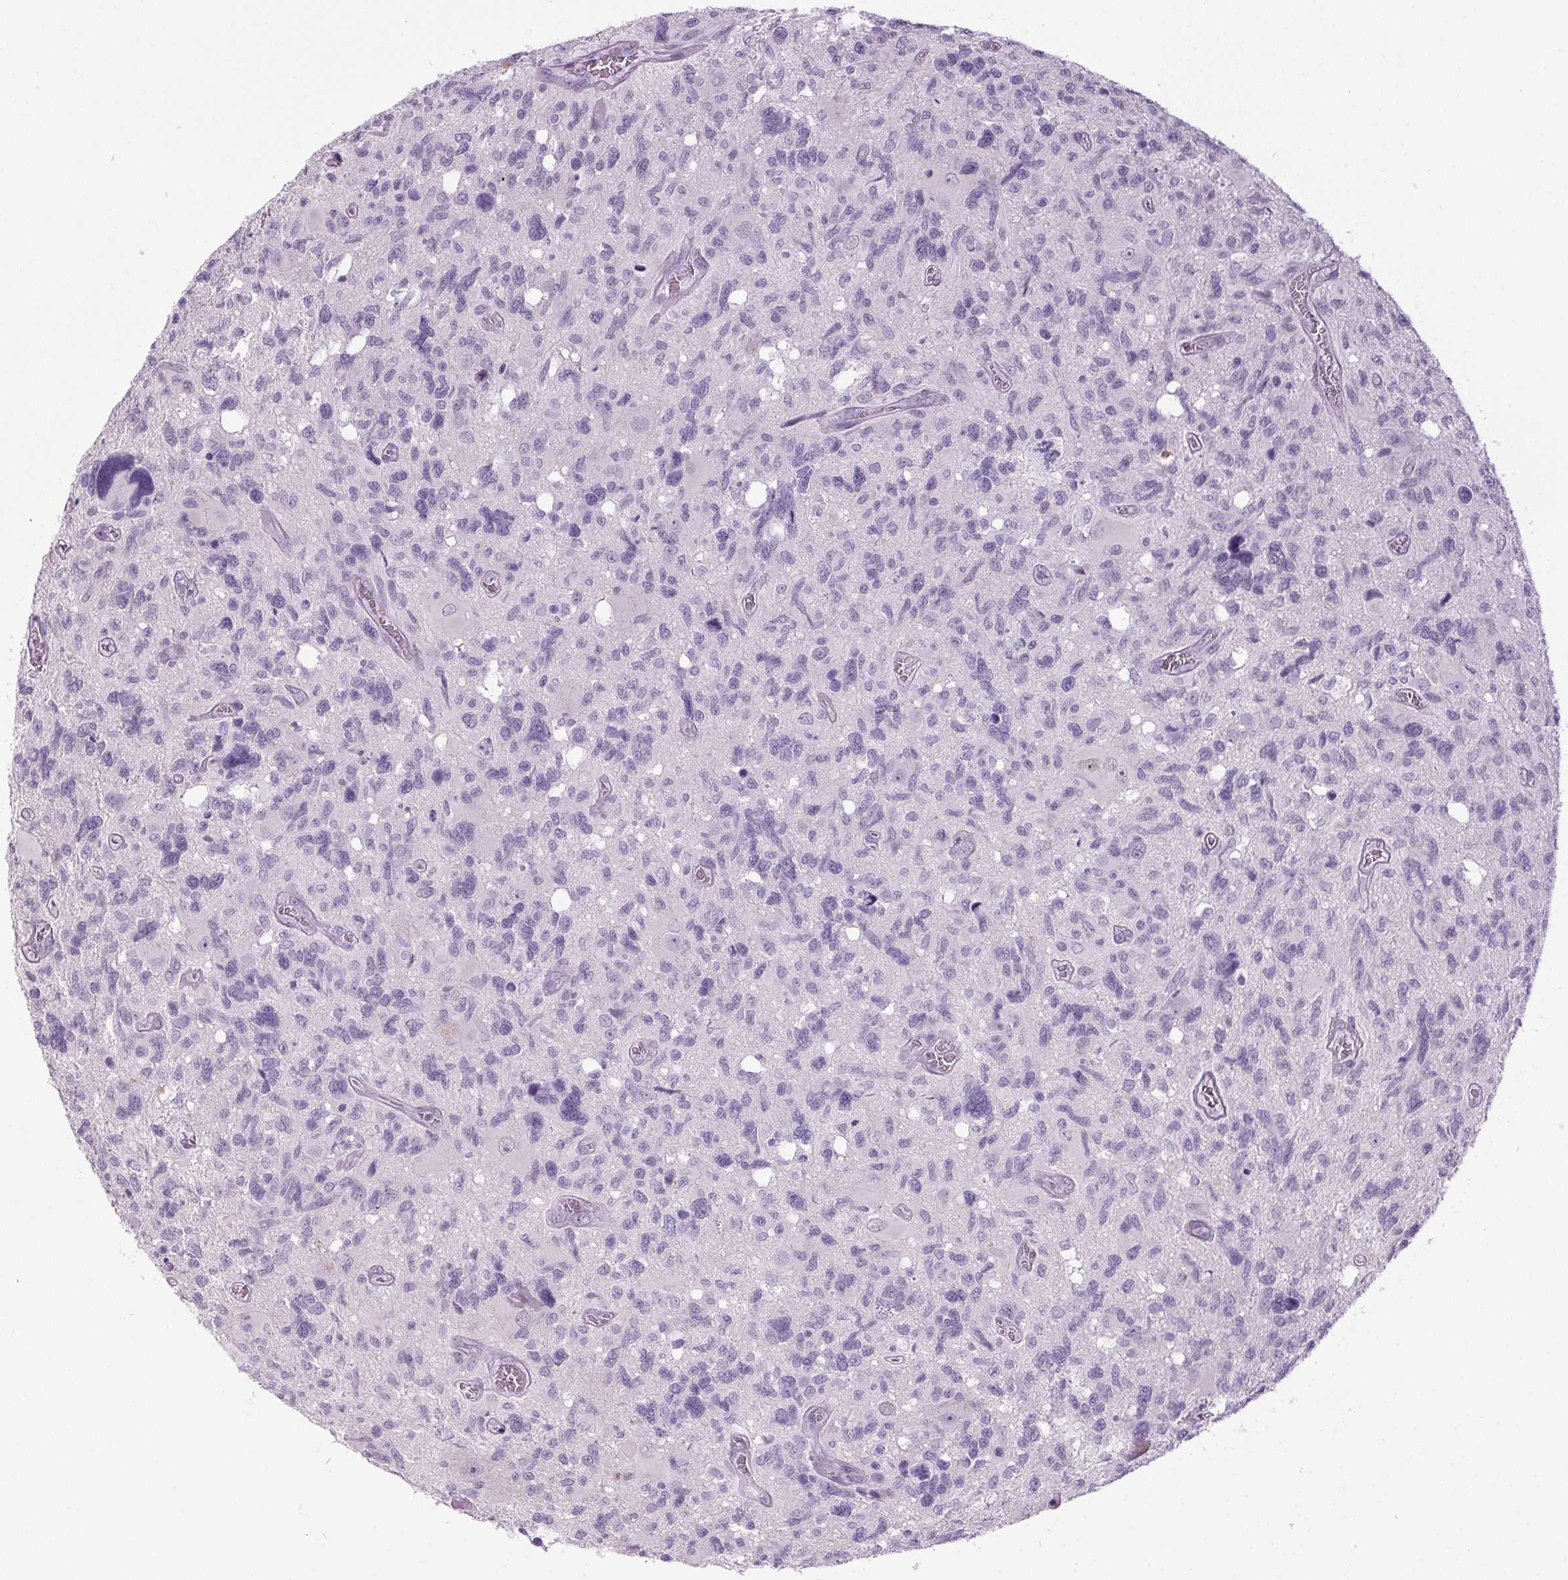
{"staining": {"intensity": "negative", "quantity": "none", "location": "none"}, "tissue": "glioma", "cell_type": "Tumor cells", "image_type": "cancer", "snomed": [{"axis": "morphology", "description": "Glioma, malignant, High grade"}, {"axis": "topography", "description": "Brain"}], "caption": "Immunohistochemical staining of human malignant glioma (high-grade) exhibits no significant expression in tumor cells. (Immunohistochemistry (ihc), brightfield microscopy, high magnification).", "gene": "ODAD2", "patient": {"sex": "male", "age": 49}}